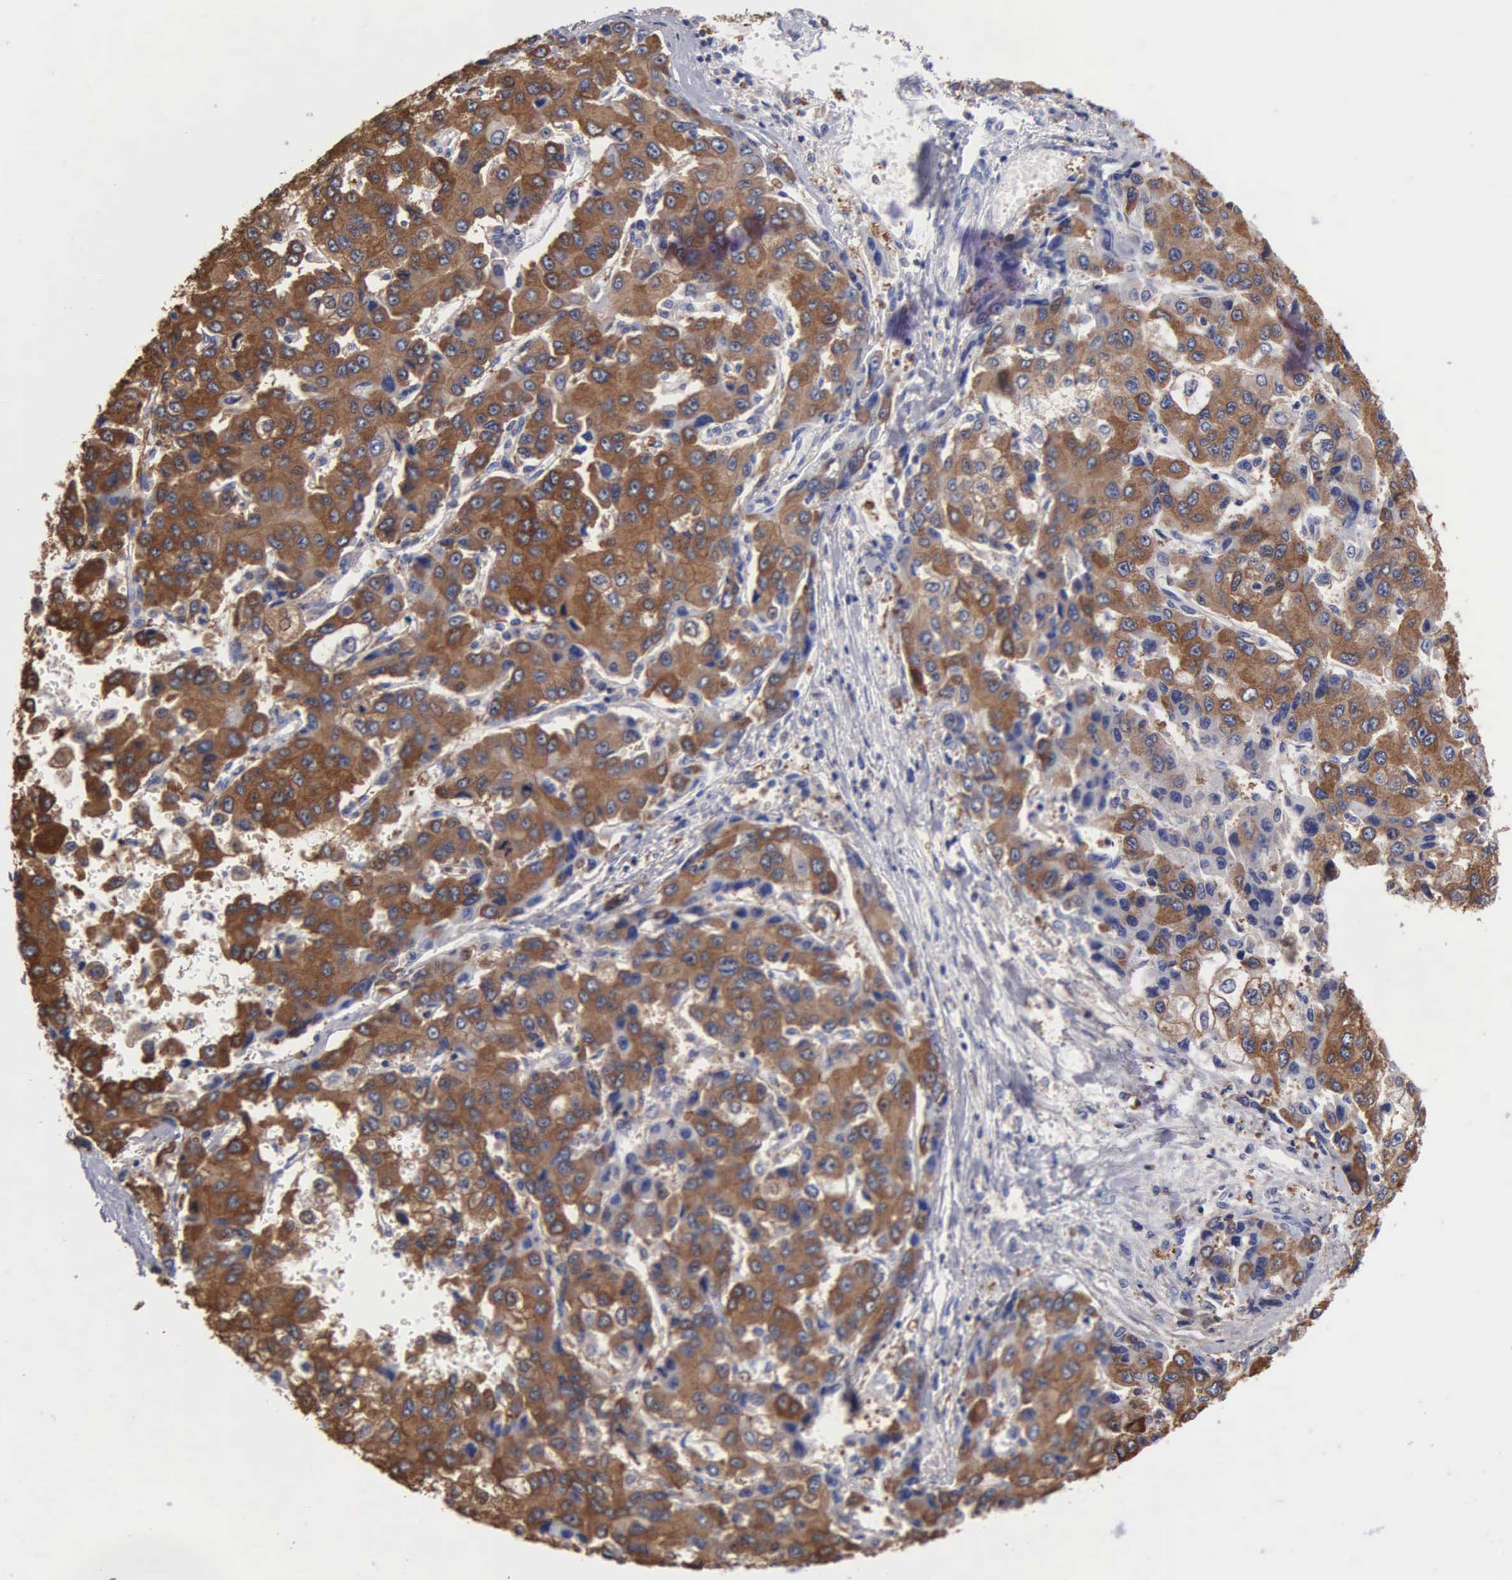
{"staining": {"intensity": "strong", "quantity": ">75%", "location": "cytoplasmic/membranous"}, "tissue": "liver cancer", "cell_type": "Tumor cells", "image_type": "cancer", "snomed": [{"axis": "morphology", "description": "Carcinoma, Hepatocellular, NOS"}, {"axis": "topography", "description": "Liver"}], "caption": "The image demonstrates staining of hepatocellular carcinoma (liver), revealing strong cytoplasmic/membranous protein staining (brown color) within tumor cells.", "gene": "G6PD", "patient": {"sex": "female", "age": 66}}